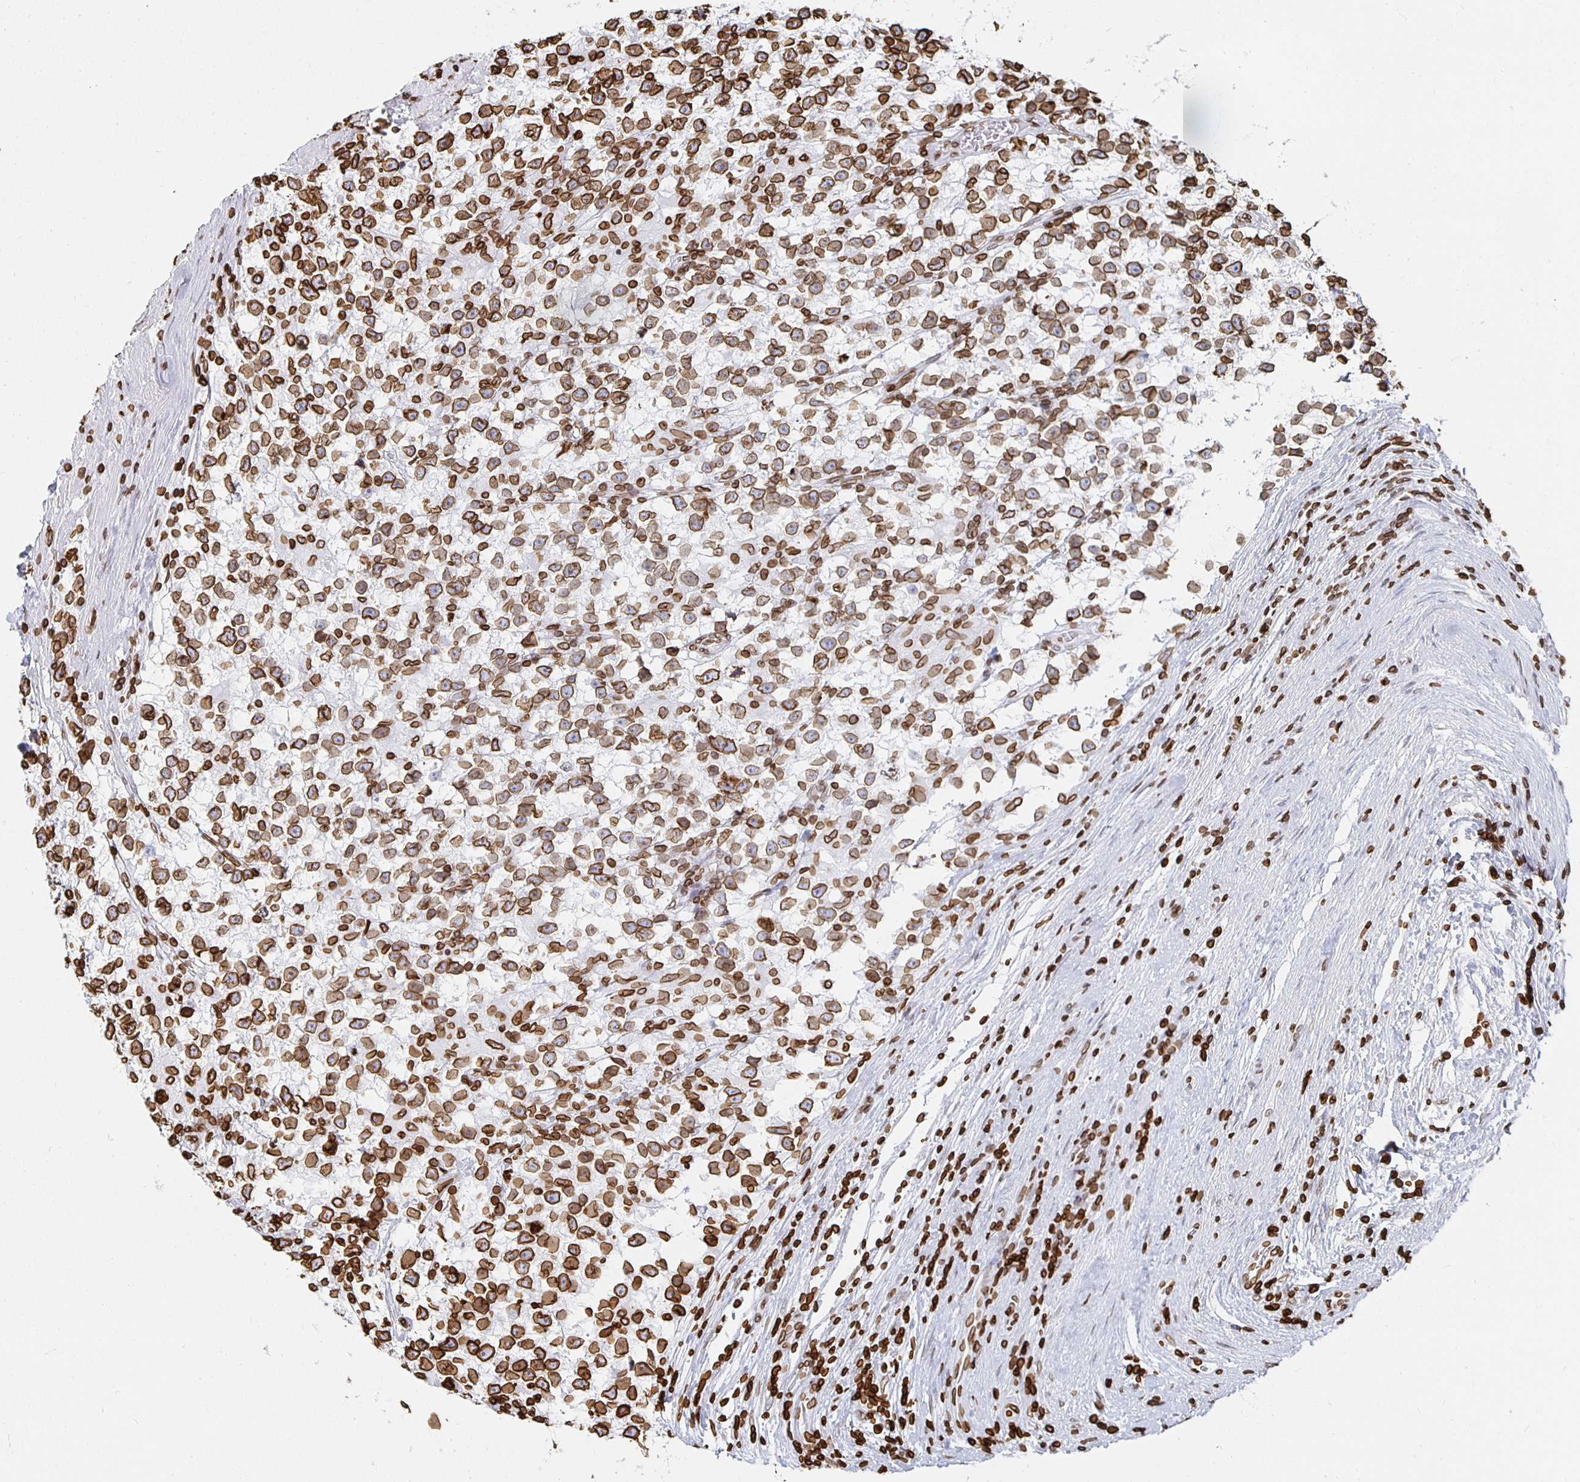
{"staining": {"intensity": "strong", "quantity": ">75%", "location": "cytoplasmic/membranous,nuclear"}, "tissue": "testis cancer", "cell_type": "Tumor cells", "image_type": "cancer", "snomed": [{"axis": "morphology", "description": "Seminoma, NOS"}, {"axis": "topography", "description": "Testis"}], "caption": "Protein expression analysis of testis cancer shows strong cytoplasmic/membranous and nuclear positivity in approximately >75% of tumor cells.", "gene": "LMNB1", "patient": {"sex": "male", "age": 31}}